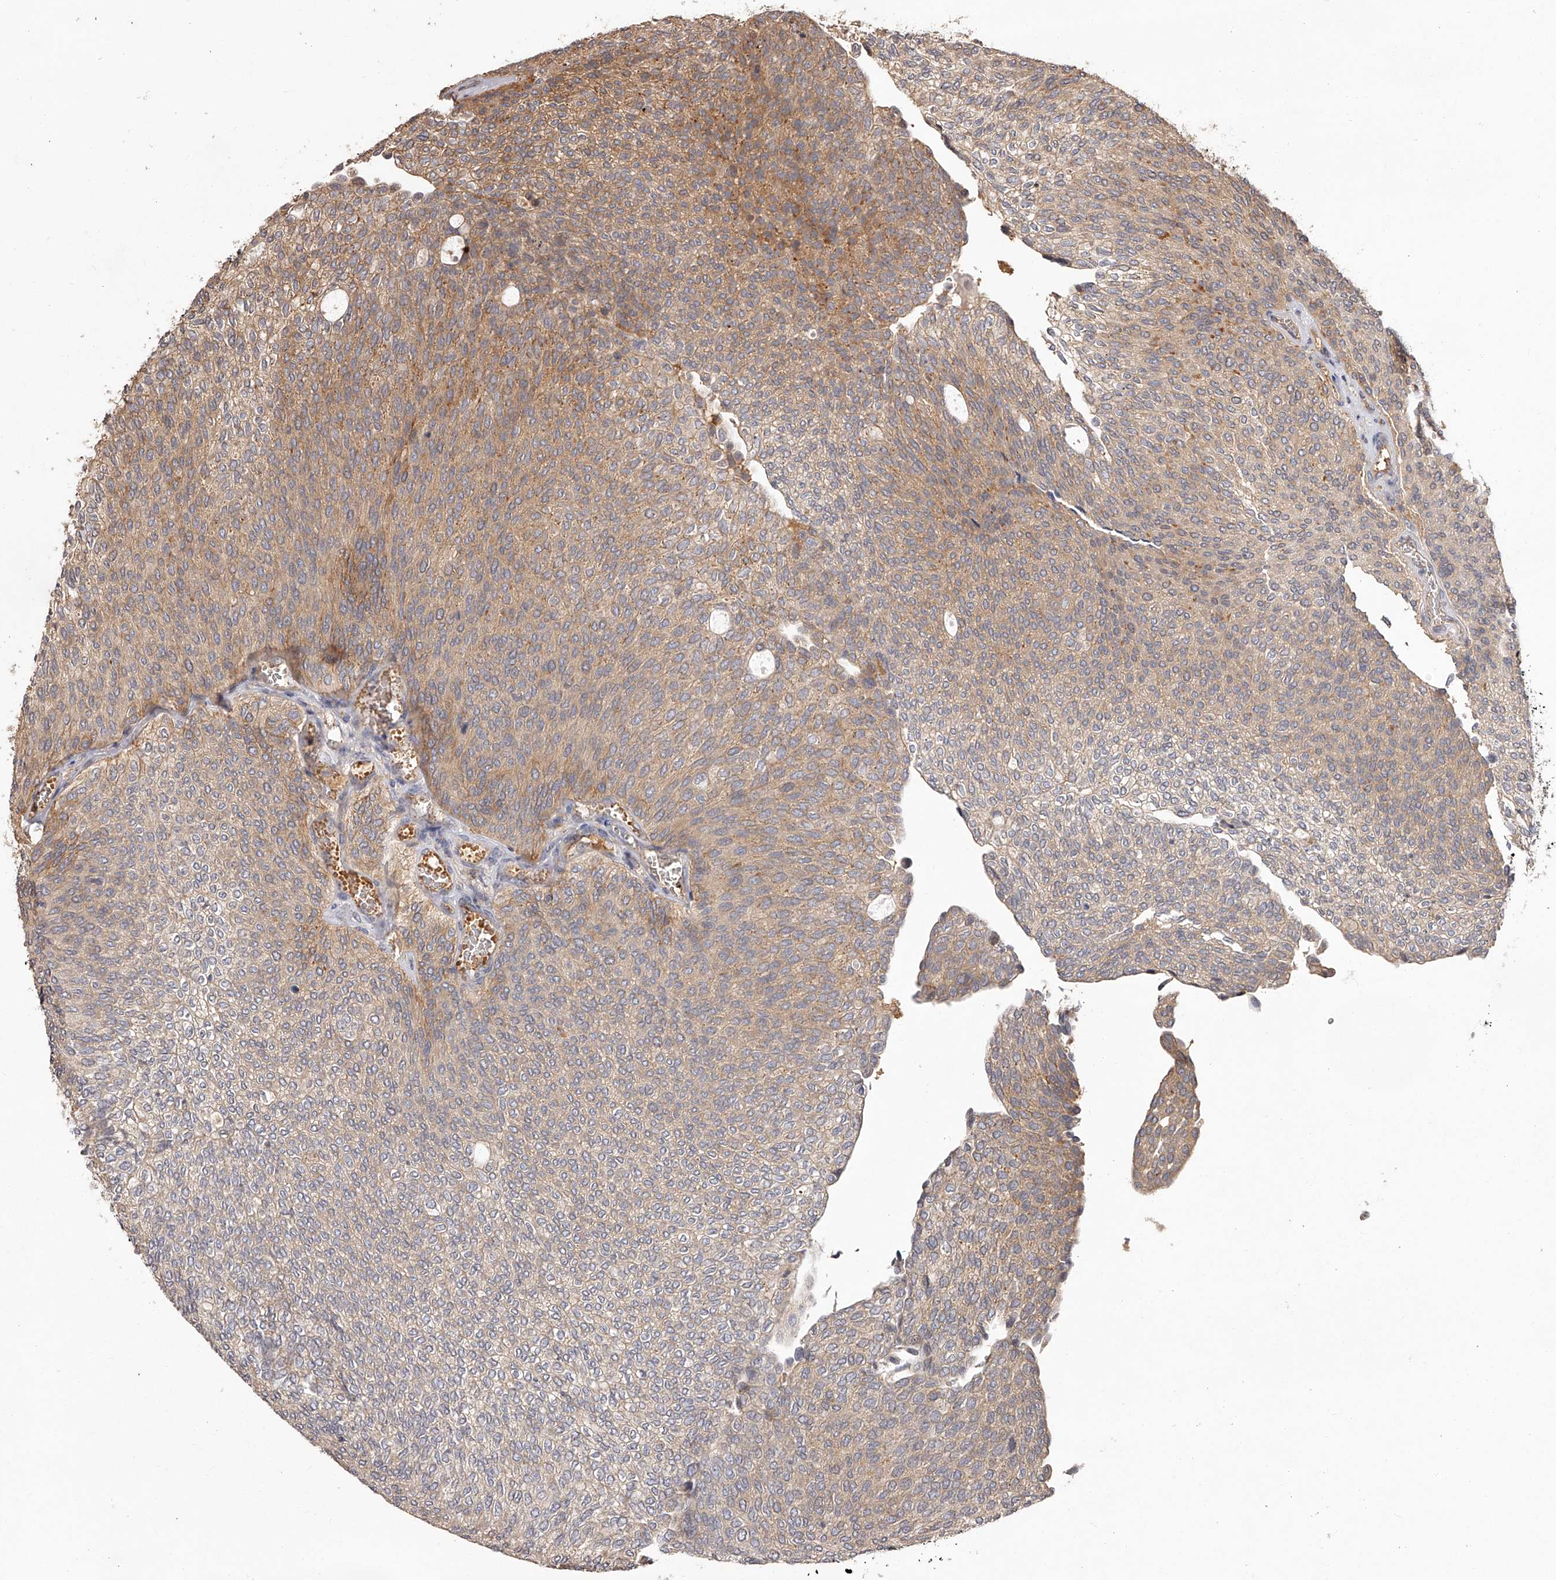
{"staining": {"intensity": "moderate", "quantity": "<25%", "location": "cytoplasmic/membranous"}, "tissue": "urothelial cancer", "cell_type": "Tumor cells", "image_type": "cancer", "snomed": [{"axis": "morphology", "description": "Urothelial carcinoma, Low grade"}, {"axis": "topography", "description": "Urinary bladder"}], "caption": "Immunohistochemical staining of human urothelial cancer shows moderate cytoplasmic/membranous protein positivity in about <25% of tumor cells.", "gene": "CRYZL1", "patient": {"sex": "female", "age": 79}}